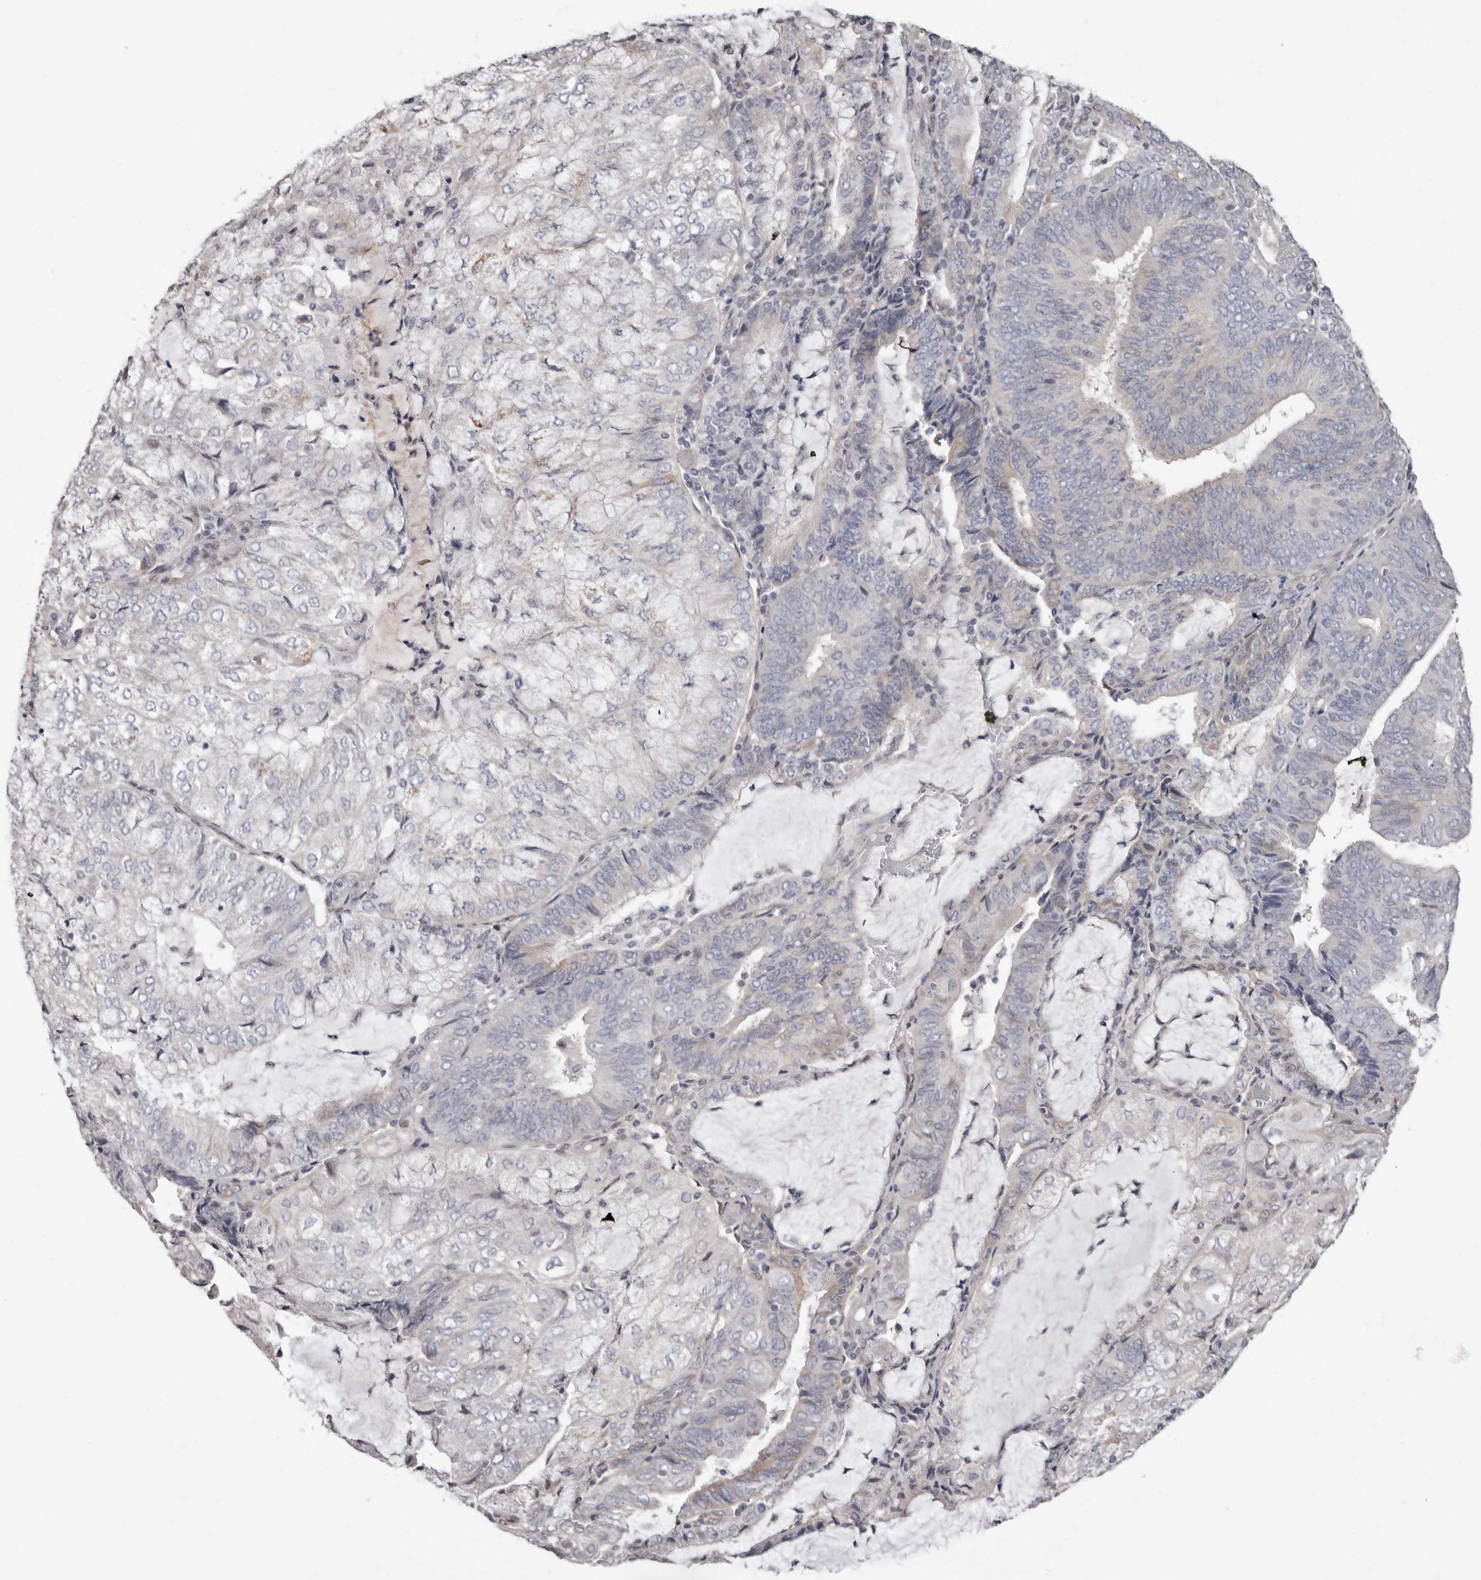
{"staining": {"intensity": "negative", "quantity": "none", "location": "none"}, "tissue": "endometrial cancer", "cell_type": "Tumor cells", "image_type": "cancer", "snomed": [{"axis": "morphology", "description": "Adenocarcinoma, NOS"}, {"axis": "topography", "description": "Endometrium"}], "caption": "Endometrial cancer (adenocarcinoma) was stained to show a protein in brown. There is no significant expression in tumor cells.", "gene": "KHDRBS2", "patient": {"sex": "female", "age": 81}}